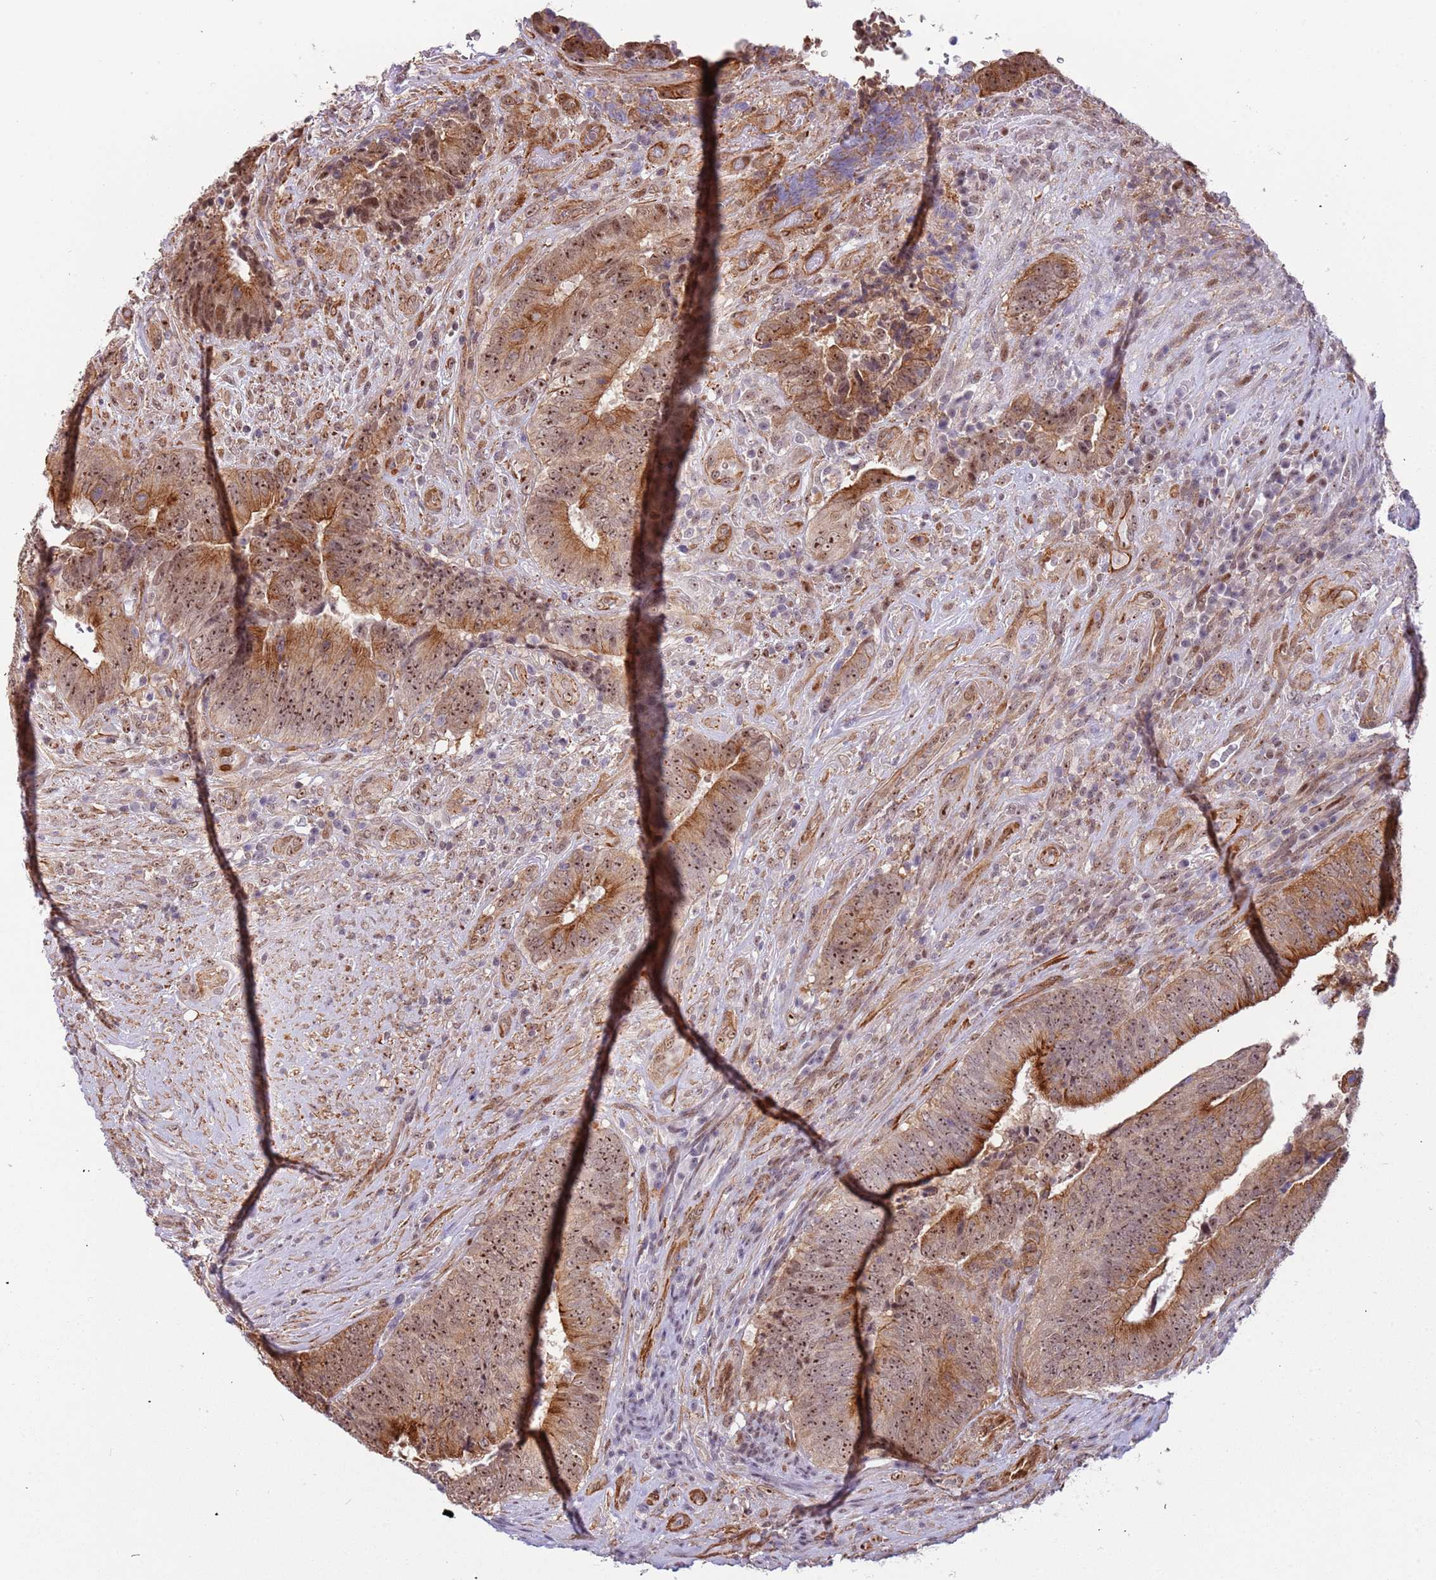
{"staining": {"intensity": "moderate", "quantity": ">75%", "location": "cytoplasmic/membranous,nuclear"}, "tissue": "colorectal cancer", "cell_type": "Tumor cells", "image_type": "cancer", "snomed": [{"axis": "morphology", "description": "Adenocarcinoma, NOS"}, {"axis": "topography", "description": "Rectum"}], "caption": "This is a micrograph of immunohistochemistry (IHC) staining of colorectal cancer, which shows moderate expression in the cytoplasmic/membranous and nuclear of tumor cells.", "gene": "LRMDA", "patient": {"sex": "male", "age": 72}}